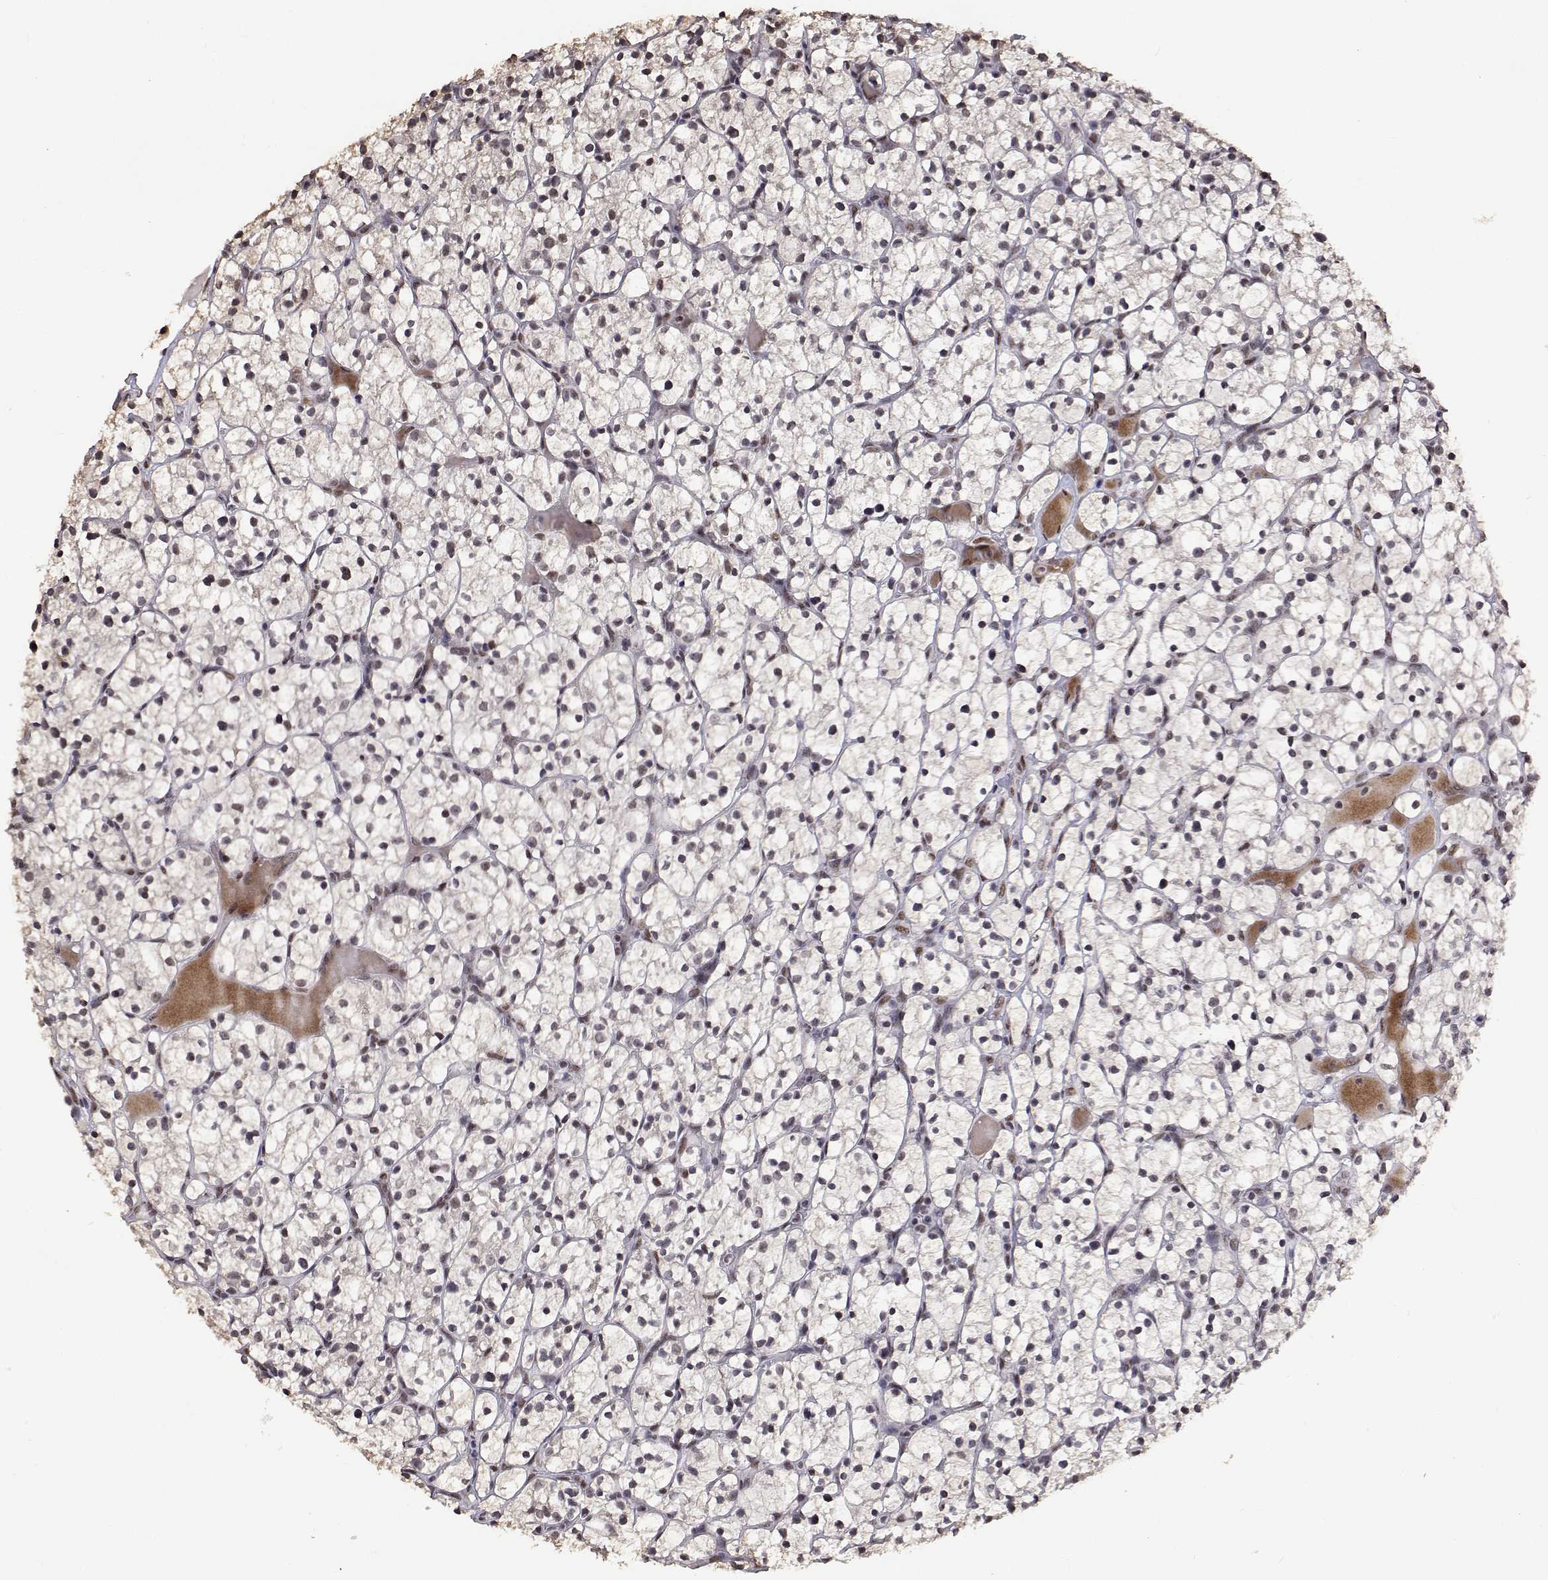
{"staining": {"intensity": "weak", "quantity": "<25%", "location": "nuclear"}, "tissue": "renal cancer", "cell_type": "Tumor cells", "image_type": "cancer", "snomed": [{"axis": "morphology", "description": "Adenocarcinoma, NOS"}, {"axis": "topography", "description": "Kidney"}], "caption": "Tumor cells are negative for brown protein staining in renal cancer (adenocarcinoma).", "gene": "HNRNPA0", "patient": {"sex": "female", "age": 64}}